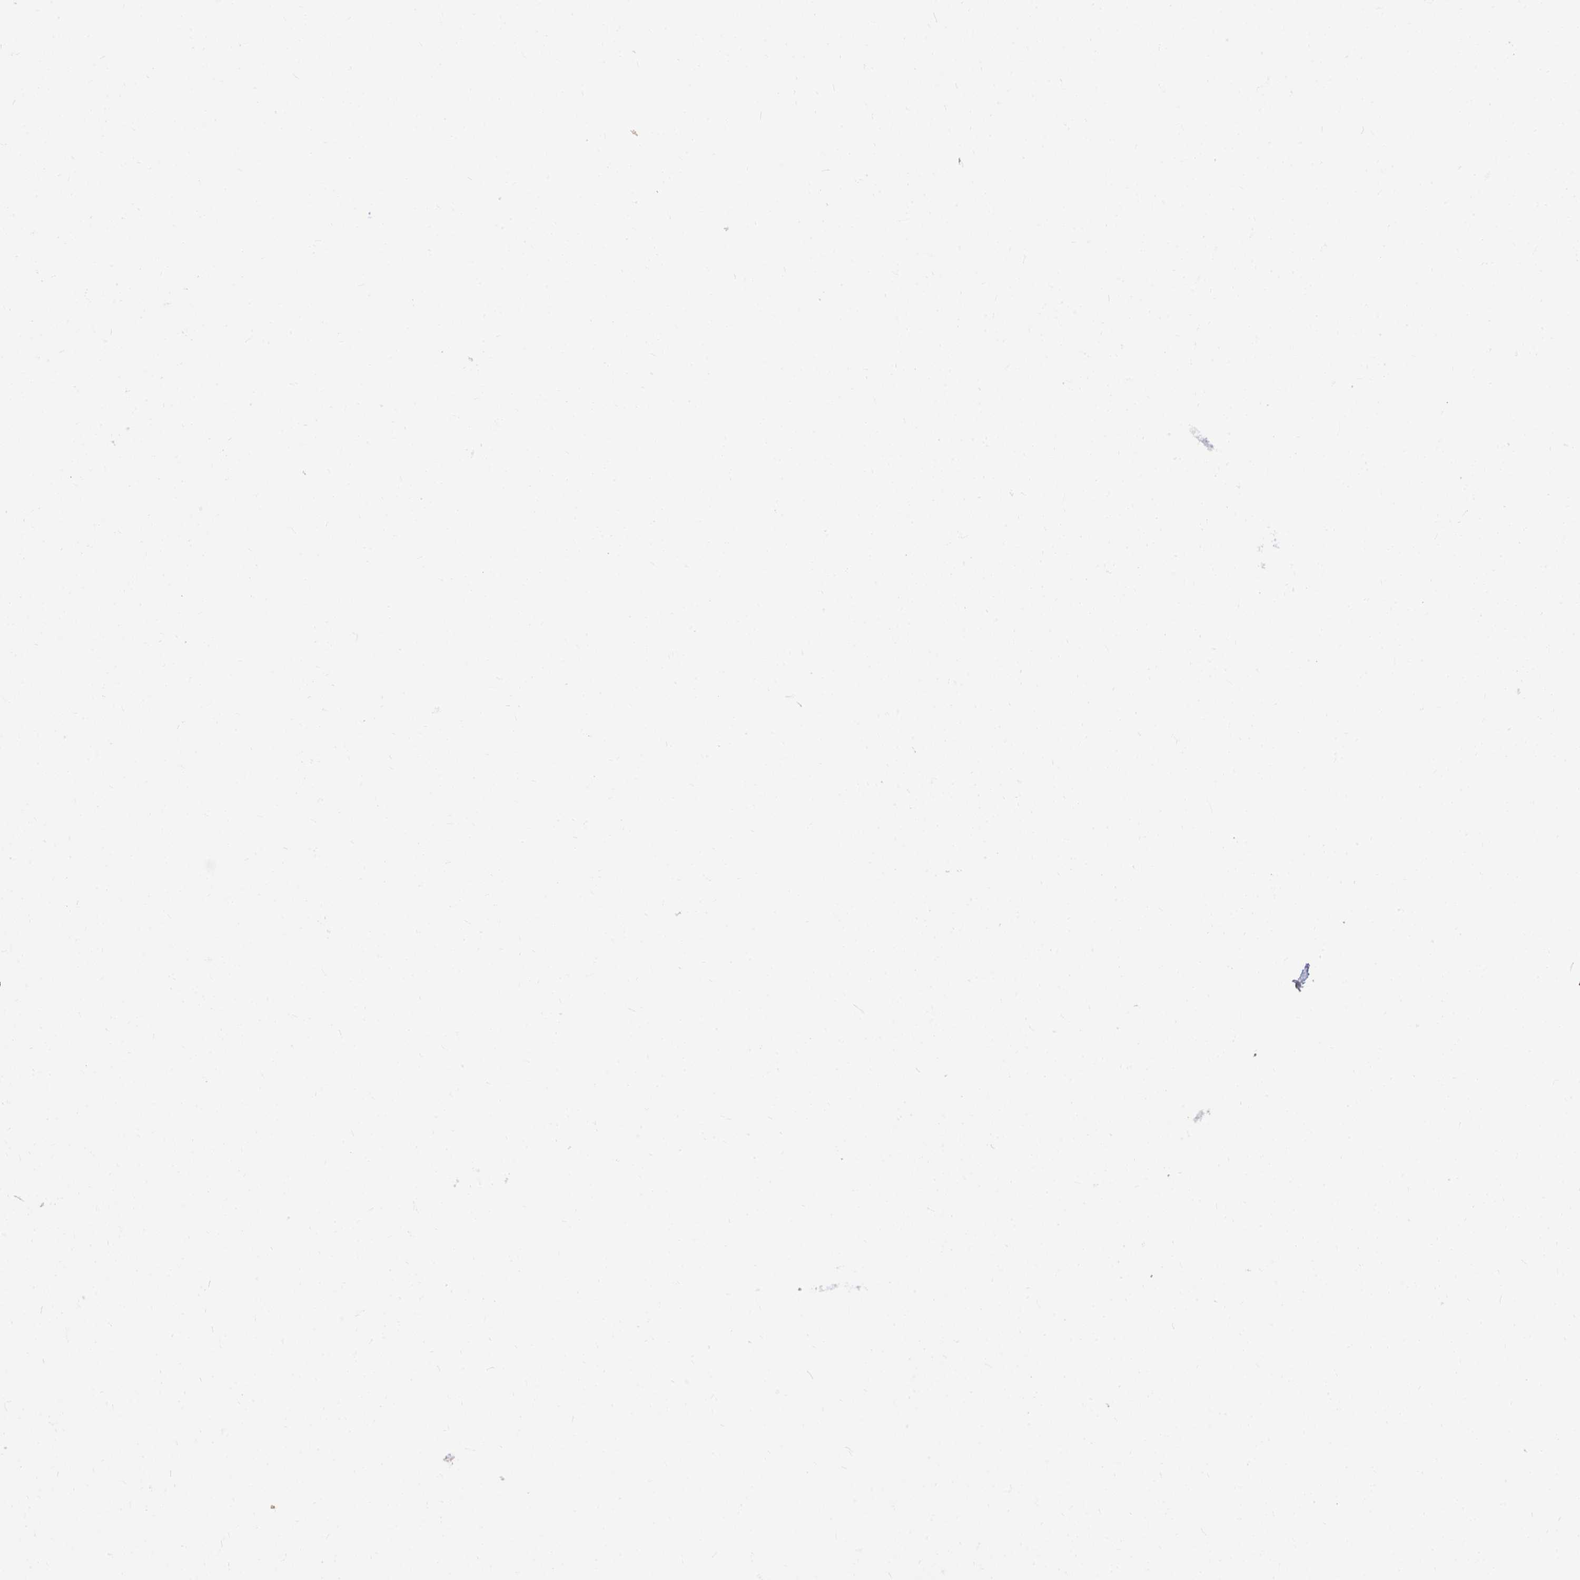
{"staining": {"intensity": "negative", "quantity": "none", "location": "none"}, "tissue": "prostate cancer", "cell_type": "Tumor cells", "image_type": "cancer", "snomed": [{"axis": "morphology", "description": "Adenocarcinoma, High grade"}, {"axis": "topography", "description": "Prostate"}], "caption": "This is an immunohistochemistry (IHC) histopathology image of human high-grade adenocarcinoma (prostate). There is no positivity in tumor cells.", "gene": "EIF1AD", "patient": {"sex": "male", "age": 68}}